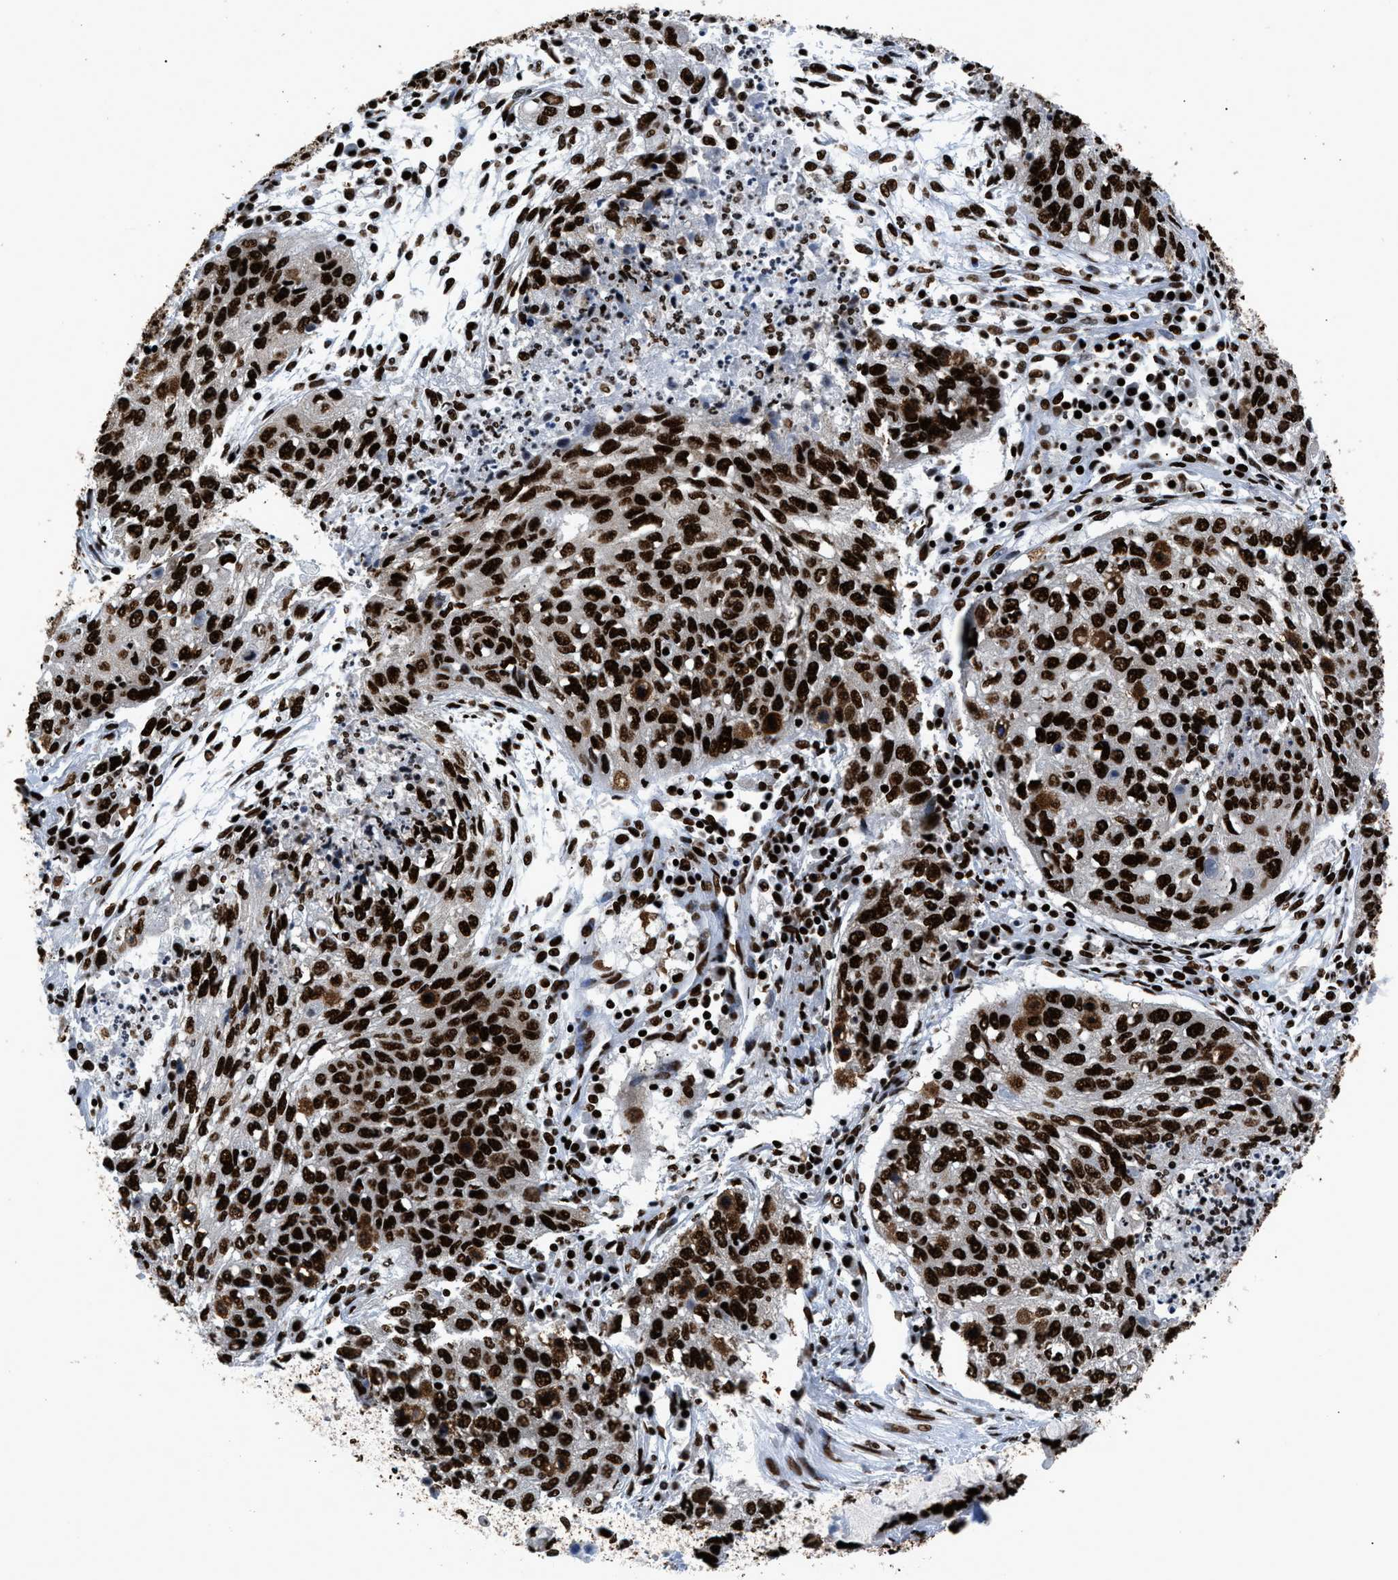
{"staining": {"intensity": "strong", "quantity": ">75%", "location": "nuclear"}, "tissue": "lung cancer", "cell_type": "Tumor cells", "image_type": "cancer", "snomed": [{"axis": "morphology", "description": "Squamous cell carcinoma, NOS"}, {"axis": "topography", "description": "Lung"}], "caption": "This histopathology image demonstrates immunohistochemistry (IHC) staining of human lung cancer (squamous cell carcinoma), with high strong nuclear expression in about >75% of tumor cells.", "gene": "HNRNPM", "patient": {"sex": "female", "age": 63}}